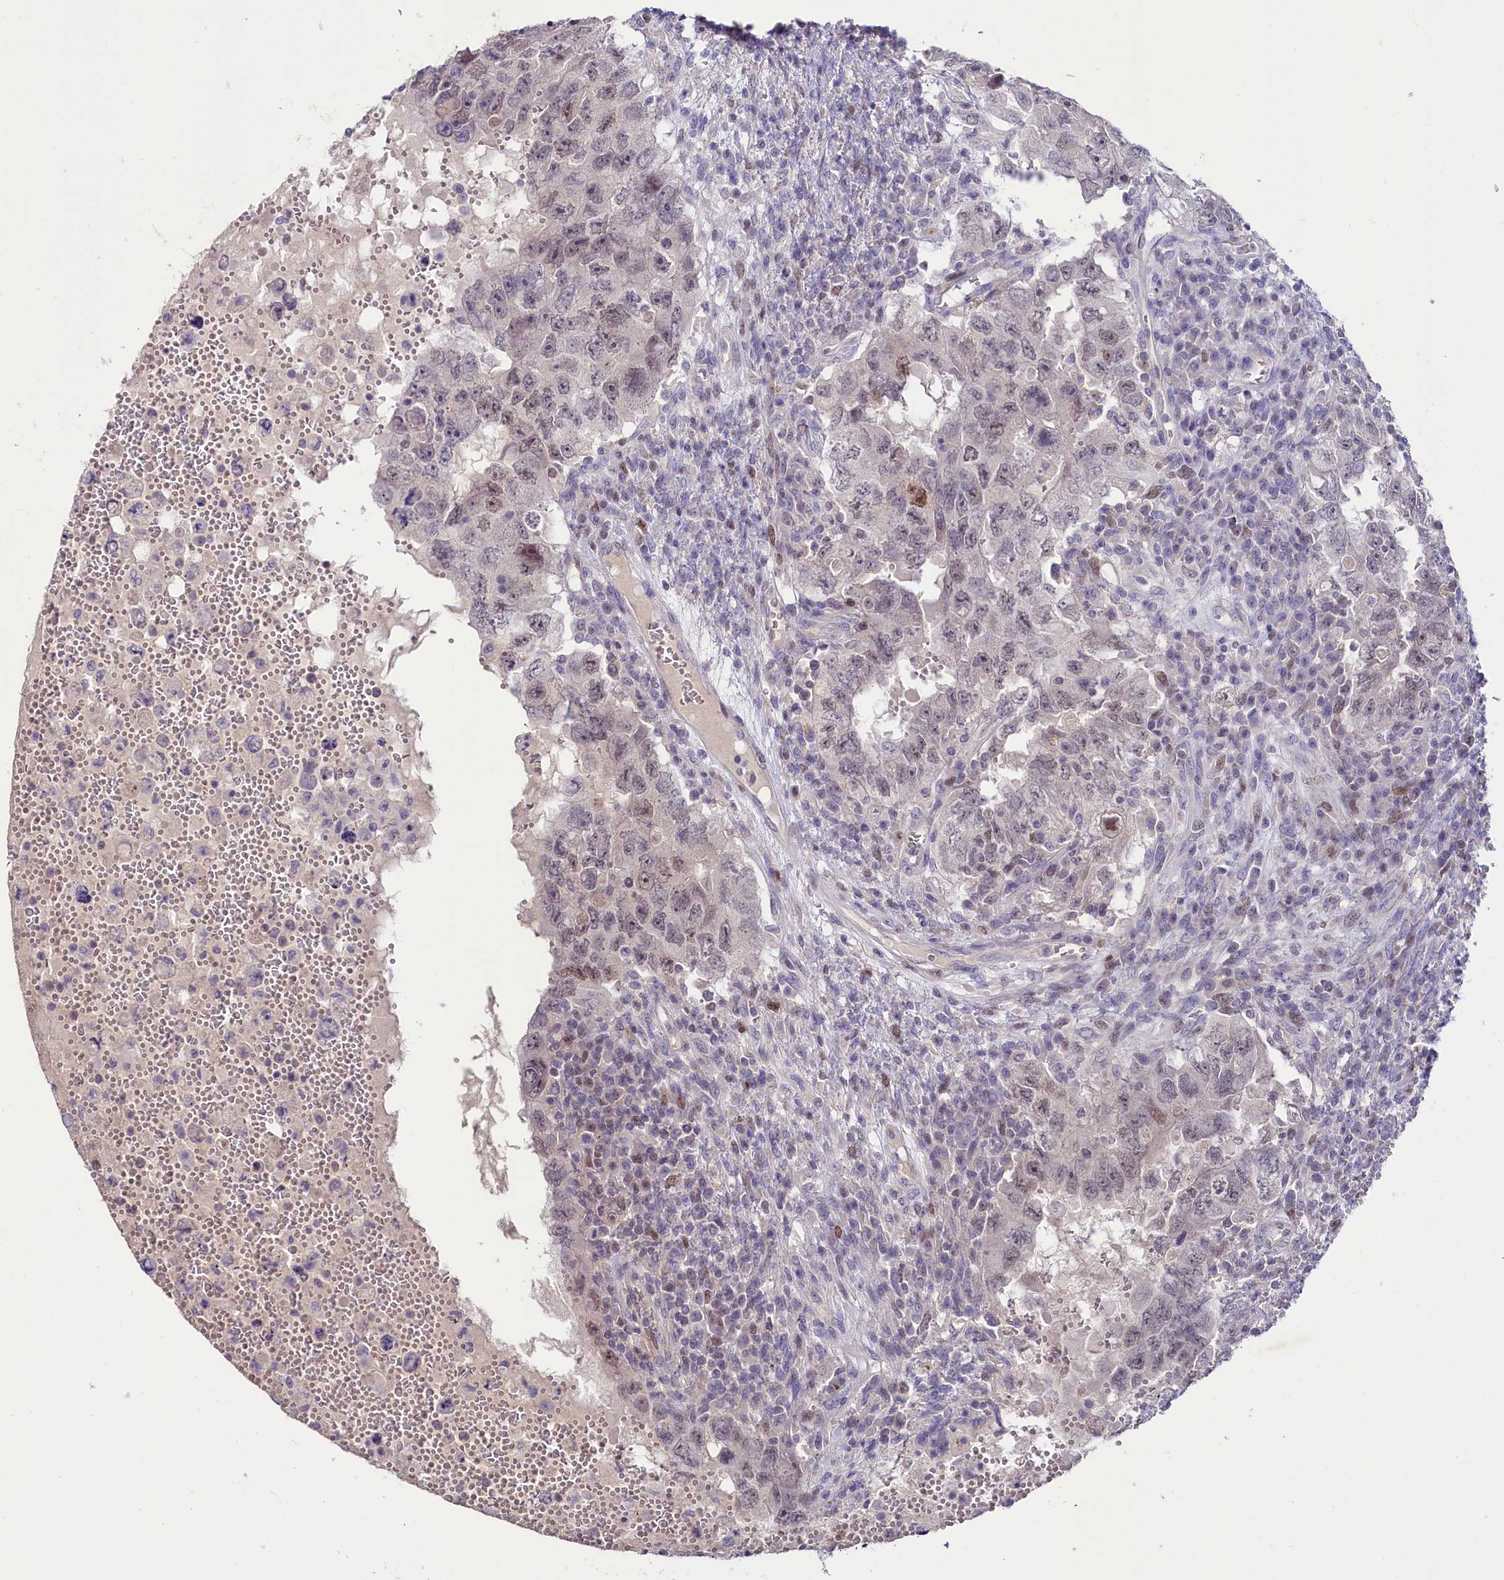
{"staining": {"intensity": "weak", "quantity": "<25%", "location": "nuclear"}, "tissue": "testis cancer", "cell_type": "Tumor cells", "image_type": "cancer", "snomed": [{"axis": "morphology", "description": "Carcinoma, Embryonal, NOS"}, {"axis": "topography", "description": "Testis"}], "caption": "The image shows no significant positivity in tumor cells of testis cancer (embryonal carcinoma).", "gene": "FAM111B", "patient": {"sex": "male", "age": 26}}